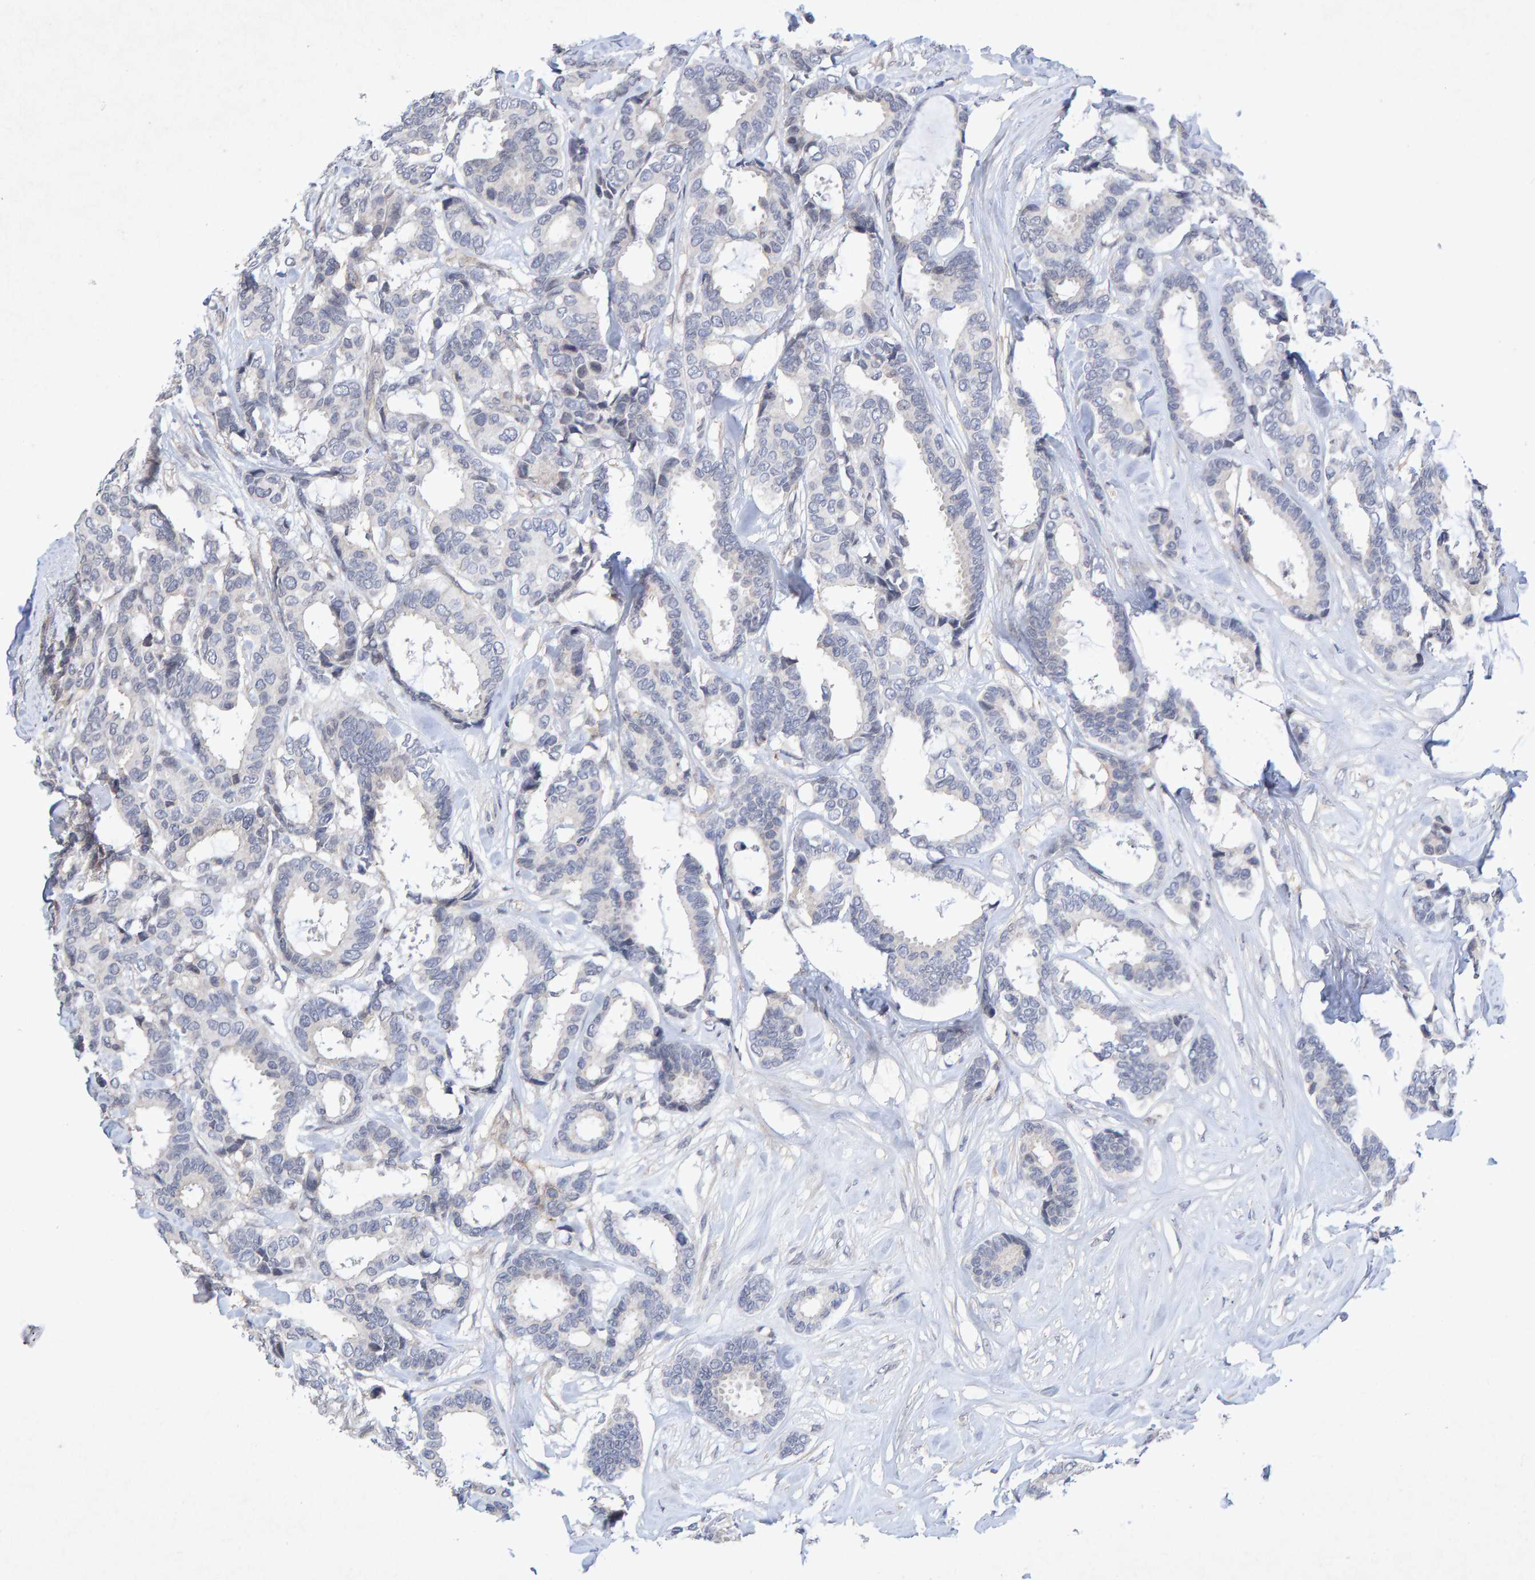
{"staining": {"intensity": "negative", "quantity": "none", "location": "none"}, "tissue": "breast cancer", "cell_type": "Tumor cells", "image_type": "cancer", "snomed": [{"axis": "morphology", "description": "Duct carcinoma"}, {"axis": "topography", "description": "Breast"}], "caption": "Immunohistochemical staining of human breast intraductal carcinoma demonstrates no significant positivity in tumor cells.", "gene": "CDH2", "patient": {"sex": "female", "age": 87}}